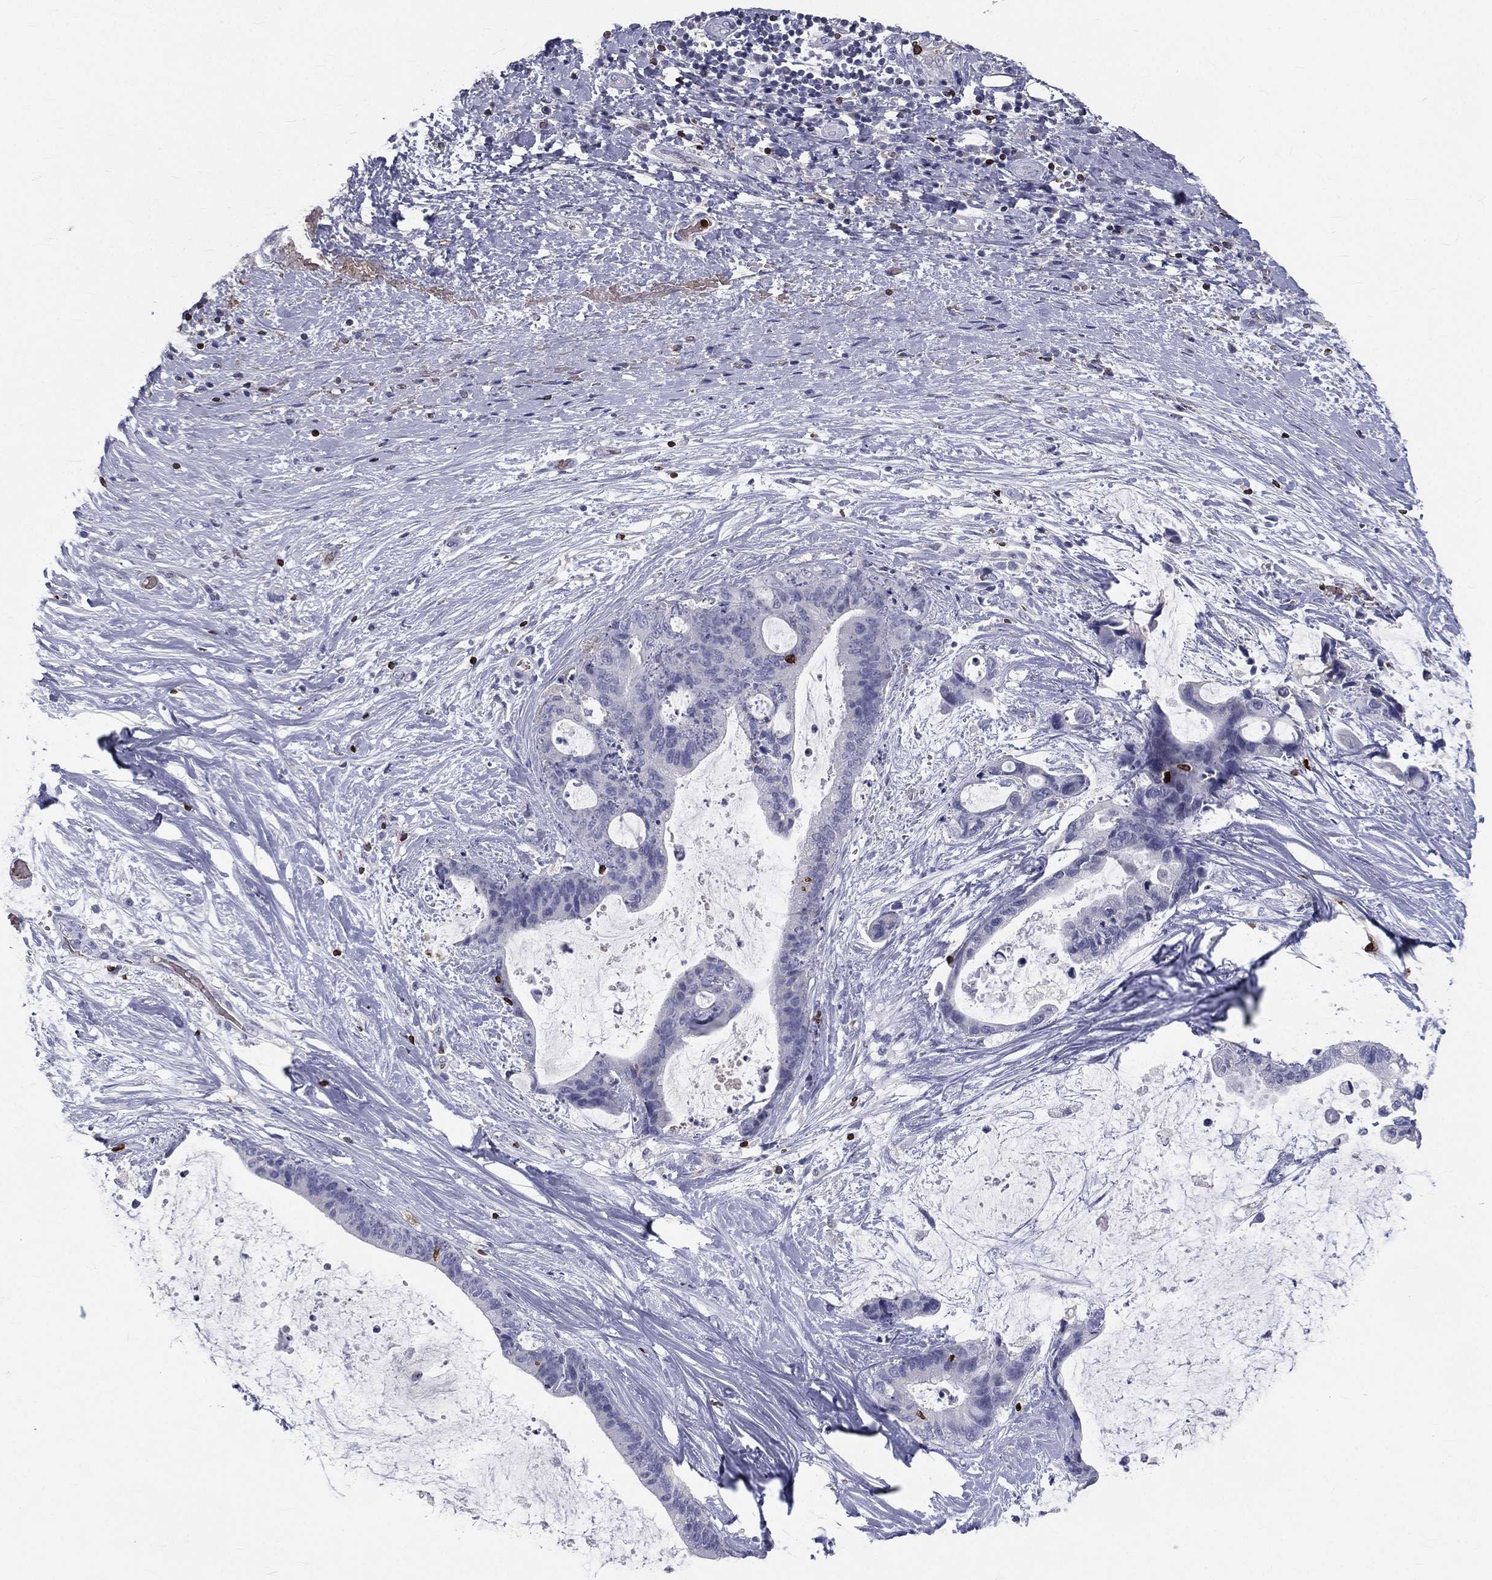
{"staining": {"intensity": "negative", "quantity": "none", "location": "none"}, "tissue": "liver cancer", "cell_type": "Tumor cells", "image_type": "cancer", "snomed": [{"axis": "morphology", "description": "Cholangiocarcinoma"}, {"axis": "topography", "description": "Liver"}], "caption": "Tumor cells show no significant protein positivity in liver cholangiocarcinoma.", "gene": "CTSW", "patient": {"sex": "female", "age": 73}}